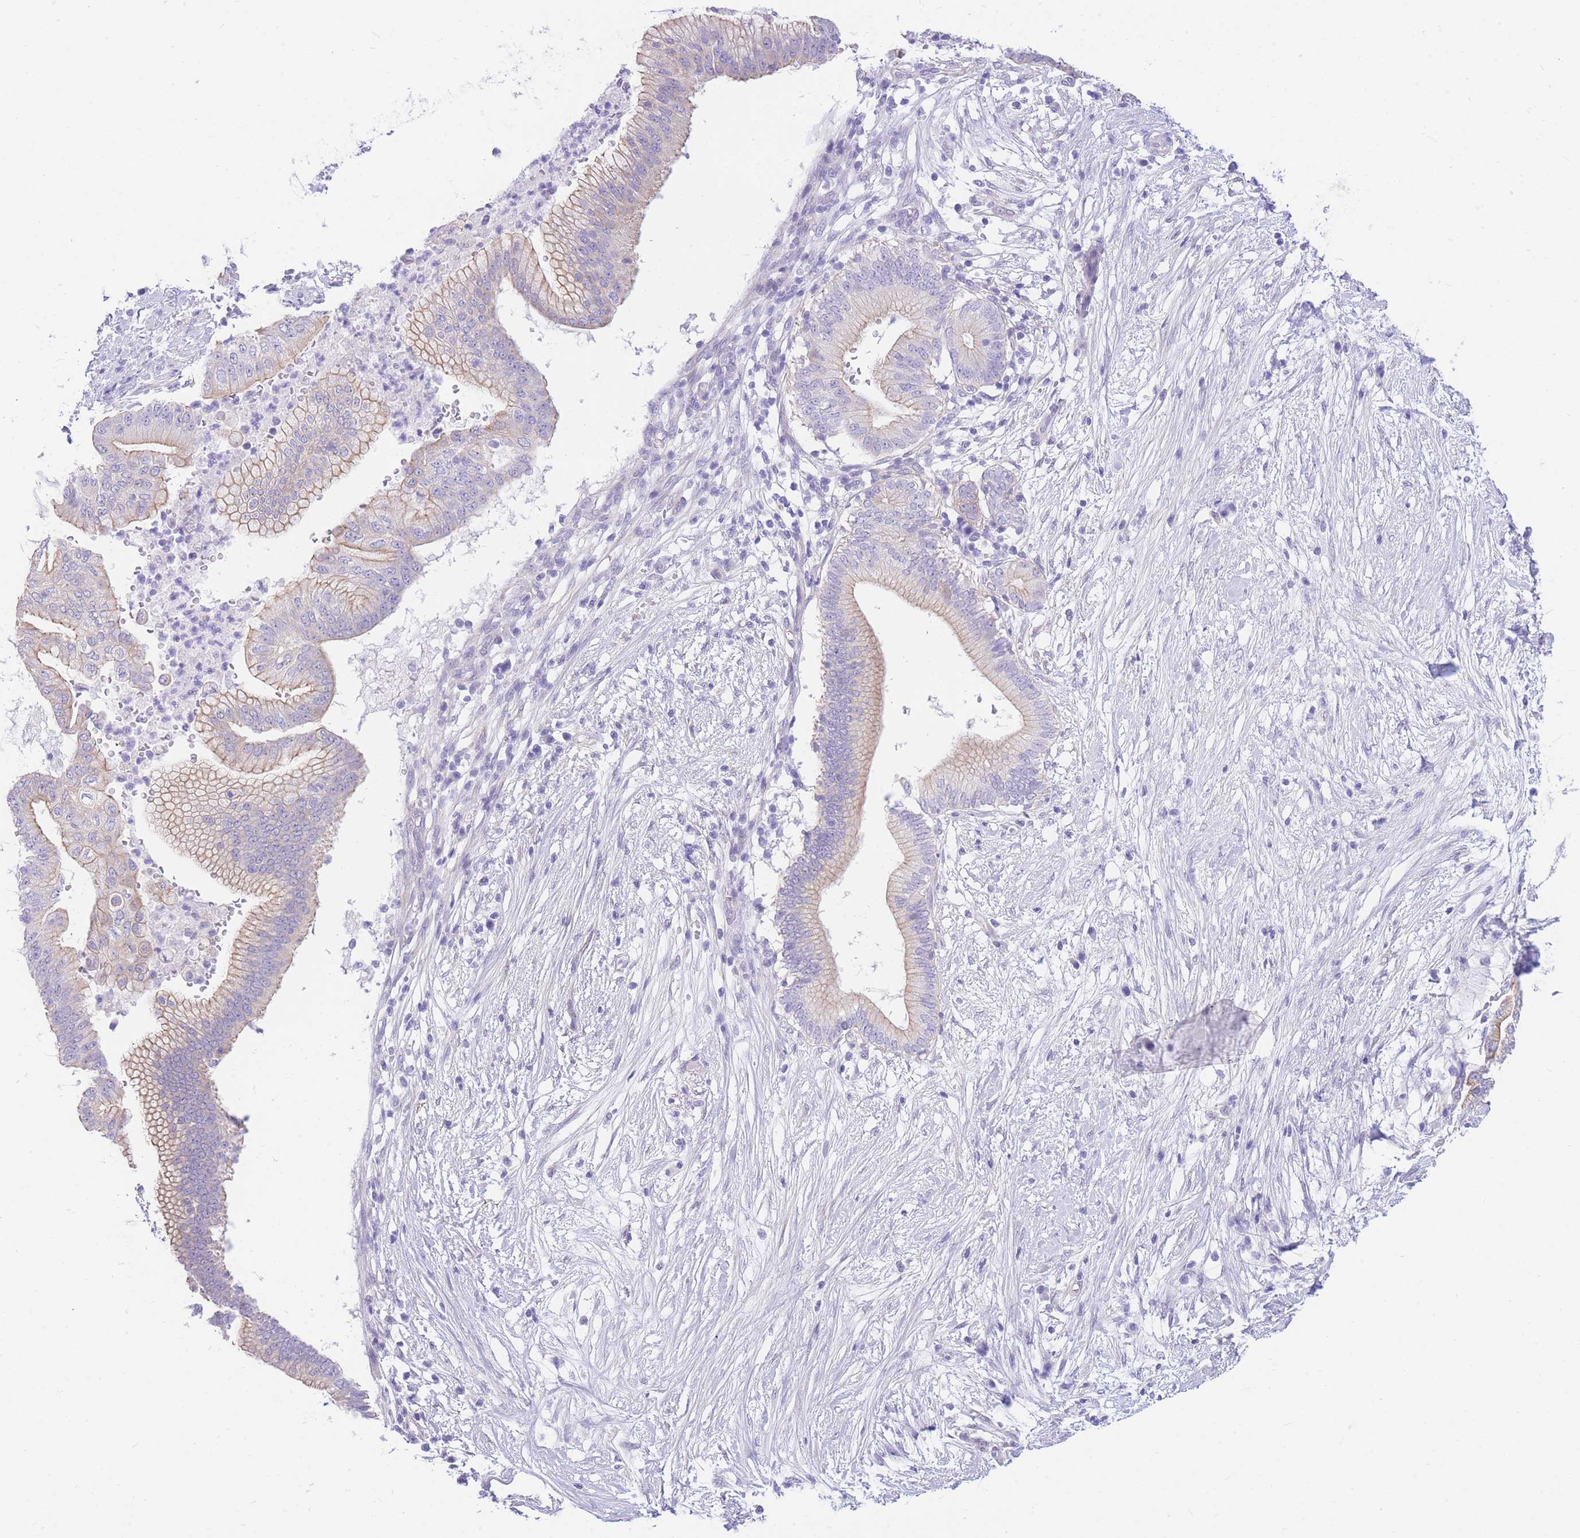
{"staining": {"intensity": "weak", "quantity": "25%-75%", "location": "cytoplasmic/membranous"}, "tissue": "pancreatic cancer", "cell_type": "Tumor cells", "image_type": "cancer", "snomed": [{"axis": "morphology", "description": "Adenocarcinoma, NOS"}, {"axis": "topography", "description": "Pancreas"}], "caption": "Tumor cells exhibit low levels of weak cytoplasmic/membranous positivity in about 25%-75% of cells in pancreatic cancer (adenocarcinoma).", "gene": "ZNF311", "patient": {"sex": "male", "age": 68}}